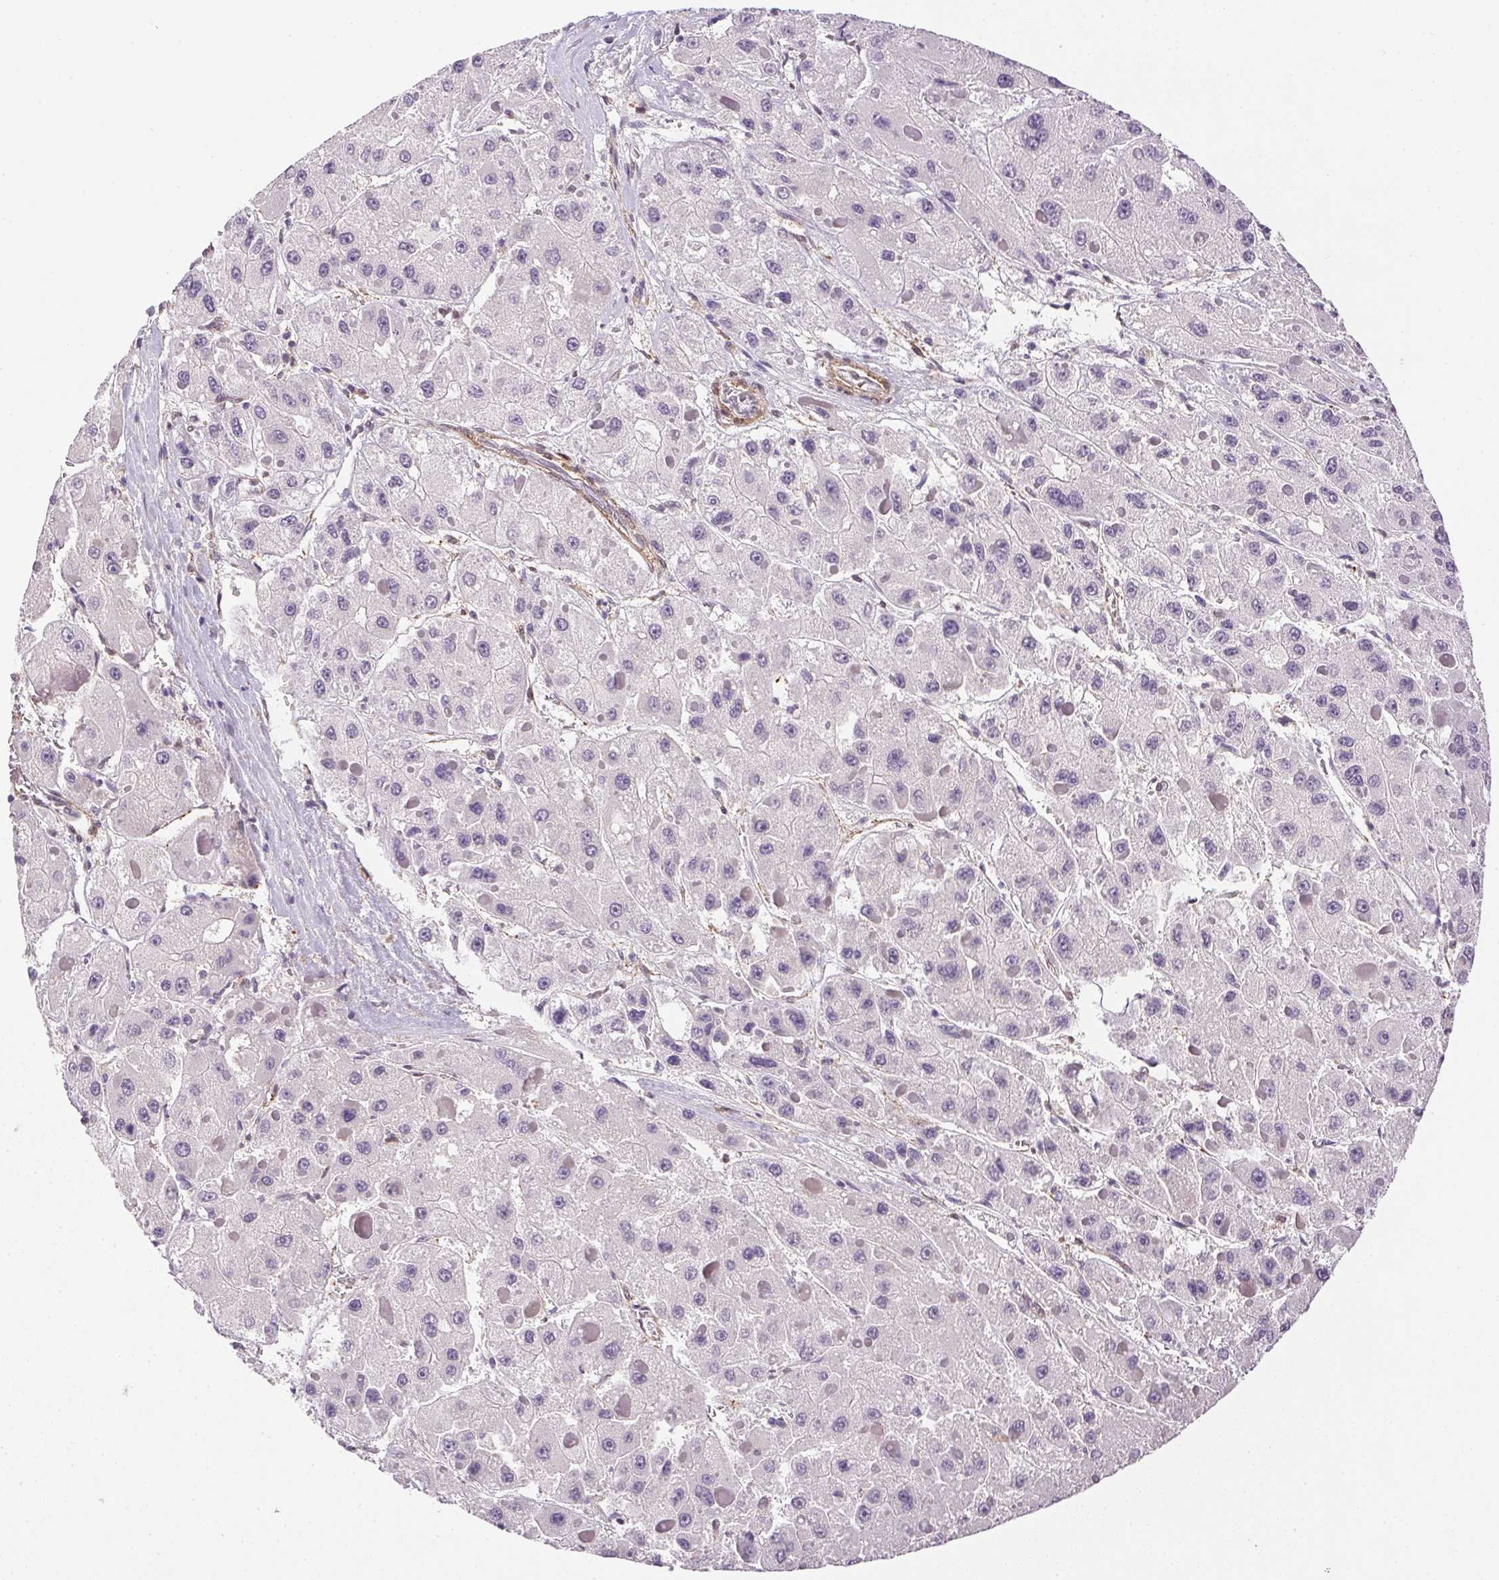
{"staining": {"intensity": "negative", "quantity": "none", "location": "none"}, "tissue": "liver cancer", "cell_type": "Tumor cells", "image_type": "cancer", "snomed": [{"axis": "morphology", "description": "Carcinoma, Hepatocellular, NOS"}, {"axis": "topography", "description": "Liver"}], "caption": "Immunohistochemical staining of liver hepatocellular carcinoma exhibits no significant expression in tumor cells. (Stains: DAB immunohistochemistry (IHC) with hematoxylin counter stain, Microscopy: brightfield microscopy at high magnification).", "gene": "PRL", "patient": {"sex": "female", "age": 73}}